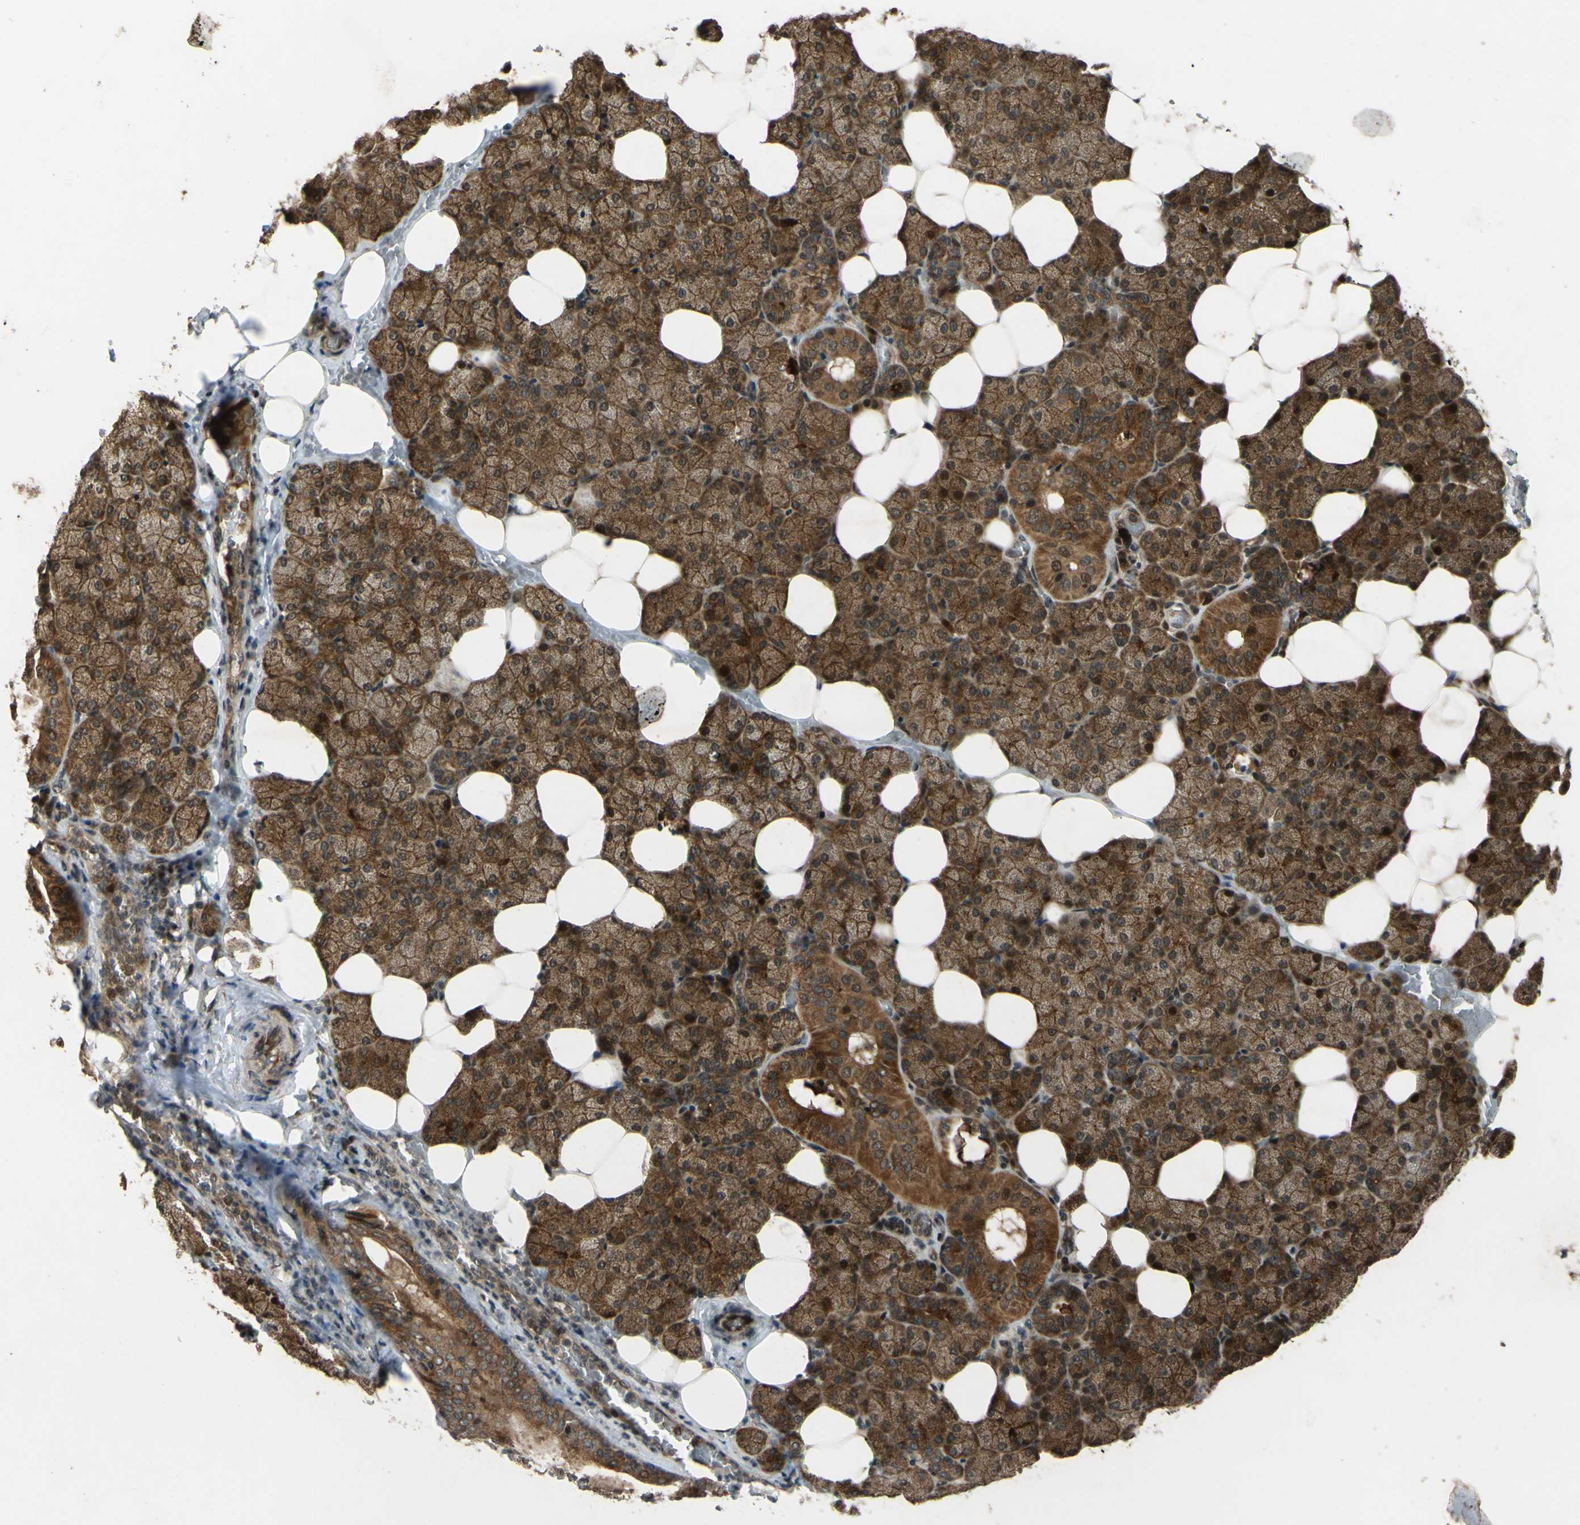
{"staining": {"intensity": "strong", "quantity": ">75%", "location": "cytoplasmic/membranous"}, "tissue": "salivary gland", "cell_type": "Glandular cells", "image_type": "normal", "snomed": [{"axis": "morphology", "description": "Normal tissue, NOS"}, {"axis": "topography", "description": "Lymph node"}, {"axis": "topography", "description": "Salivary gland"}], "caption": "Immunohistochemistry (IHC) image of unremarkable human salivary gland stained for a protein (brown), which shows high levels of strong cytoplasmic/membranous positivity in about >75% of glandular cells.", "gene": "ABCC8", "patient": {"sex": "male", "age": 8}}